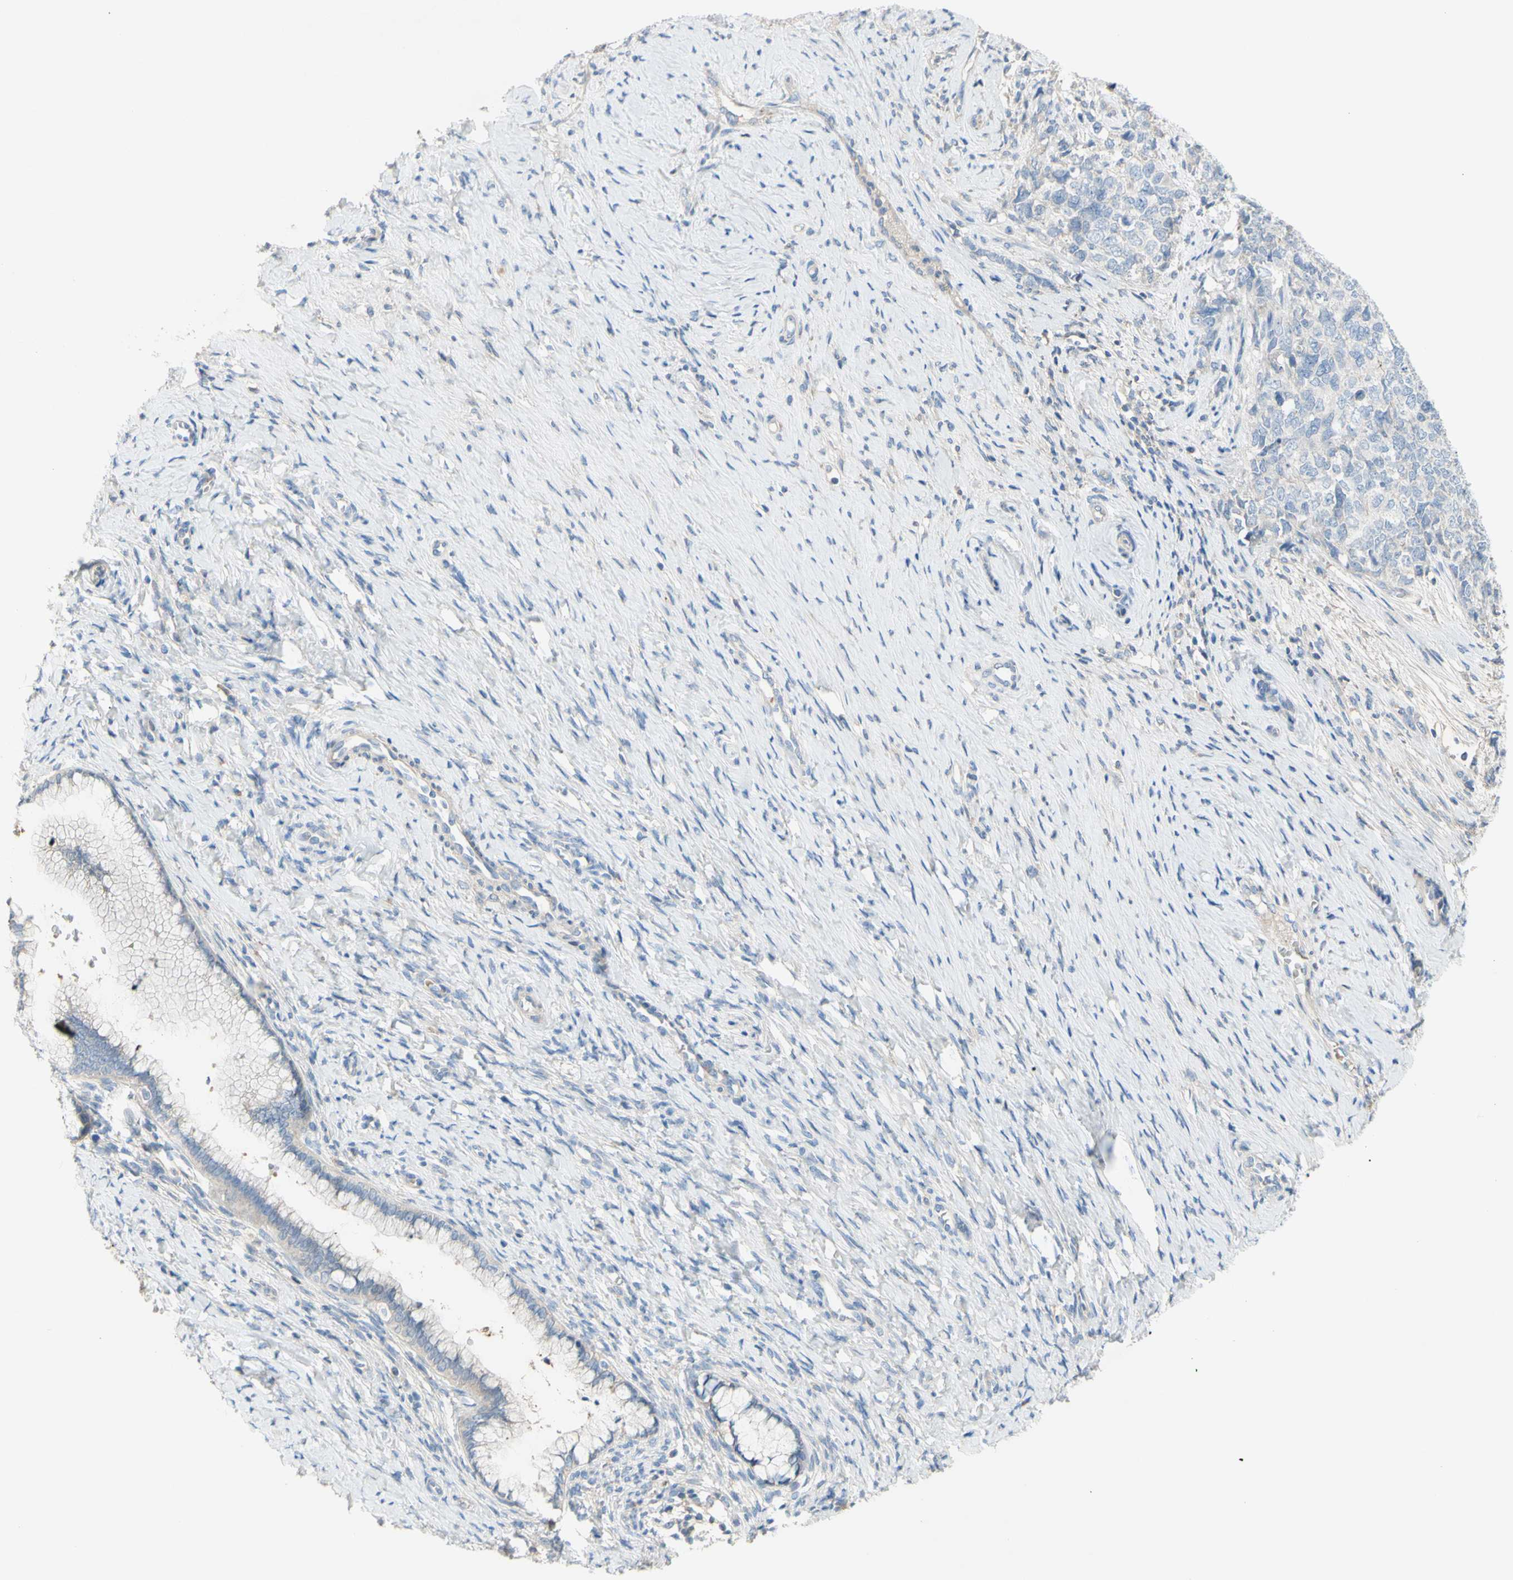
{"staining": {"intensity": "negative", "quantity": "none", "location": "none"}, "tissue": "cervical cancer", "cell_type": "Tumor cells", "image_type": "cancer", "snomed": [{"axis": "morphology", "description": "Squamous cell carcinoma, NOS"}, {"axis": "topography", "description": "Cervix"}], "caption": "Immunohistochemistry (IHC) micrograph of cervical cancer (squamous cell carcinoma) stained for a protein (brown), which exhibits no positivity in tumor cells.", "gene": "TMEM59L", "patient": {"sex": "female", "age": 63}}